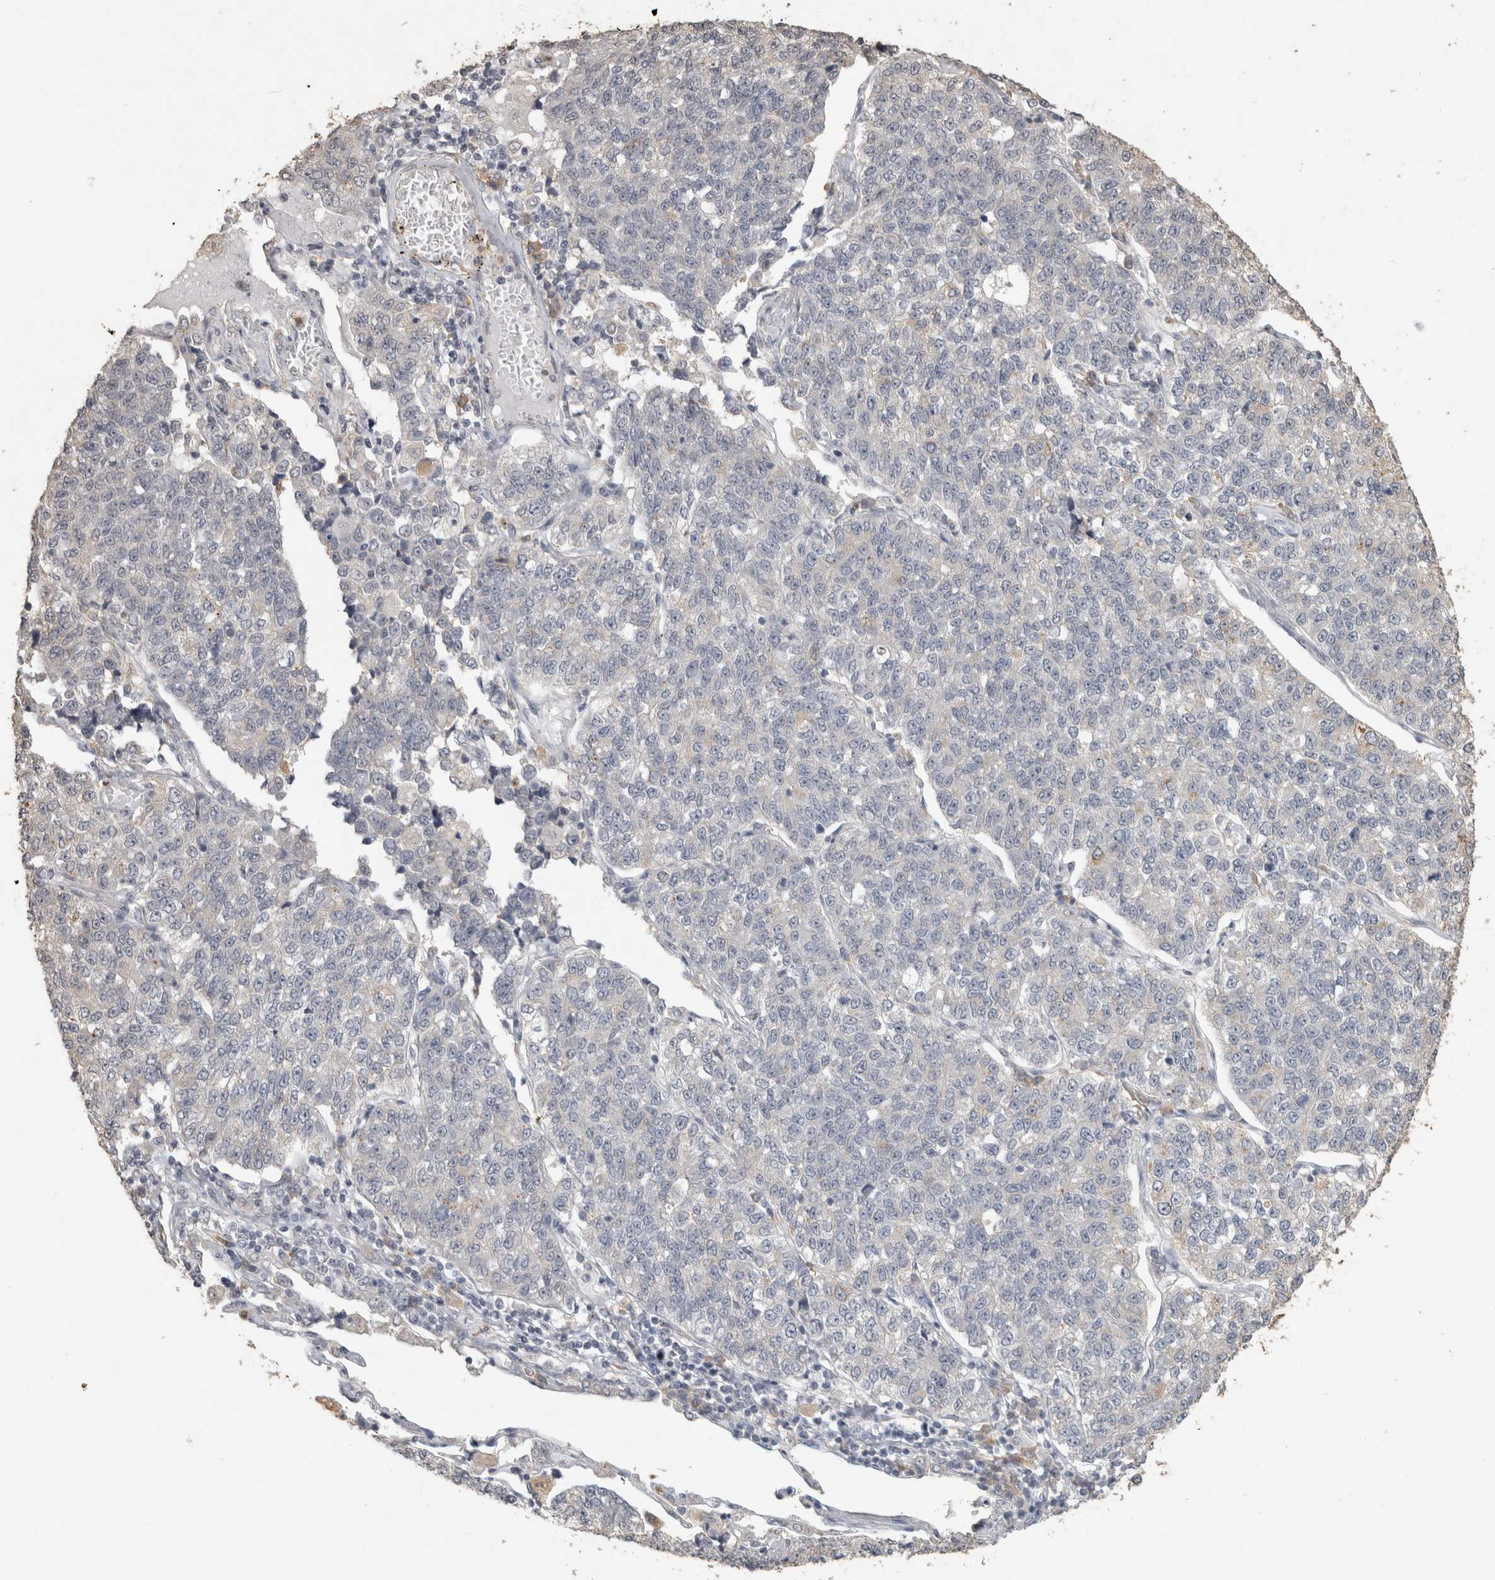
{"staining": {"intensity": "negative", "quantity": "none", "location": "none"}, "tissue": "lung cancer", "cell_type": "Tumor cells", "image_type": "cancer", "snomed": [{"axis": "morphology", "description": "Adenocarcinoma, NOS"}, {"axis": "topography", "description": "Lung"}], "caption": "Lung cancer (adenocarcinoma) was stained to show a protein in brown. There is no significant positivity in tumor cells.", "gene": "REPS2", "patient": {"sex": "male", "age": 49}}